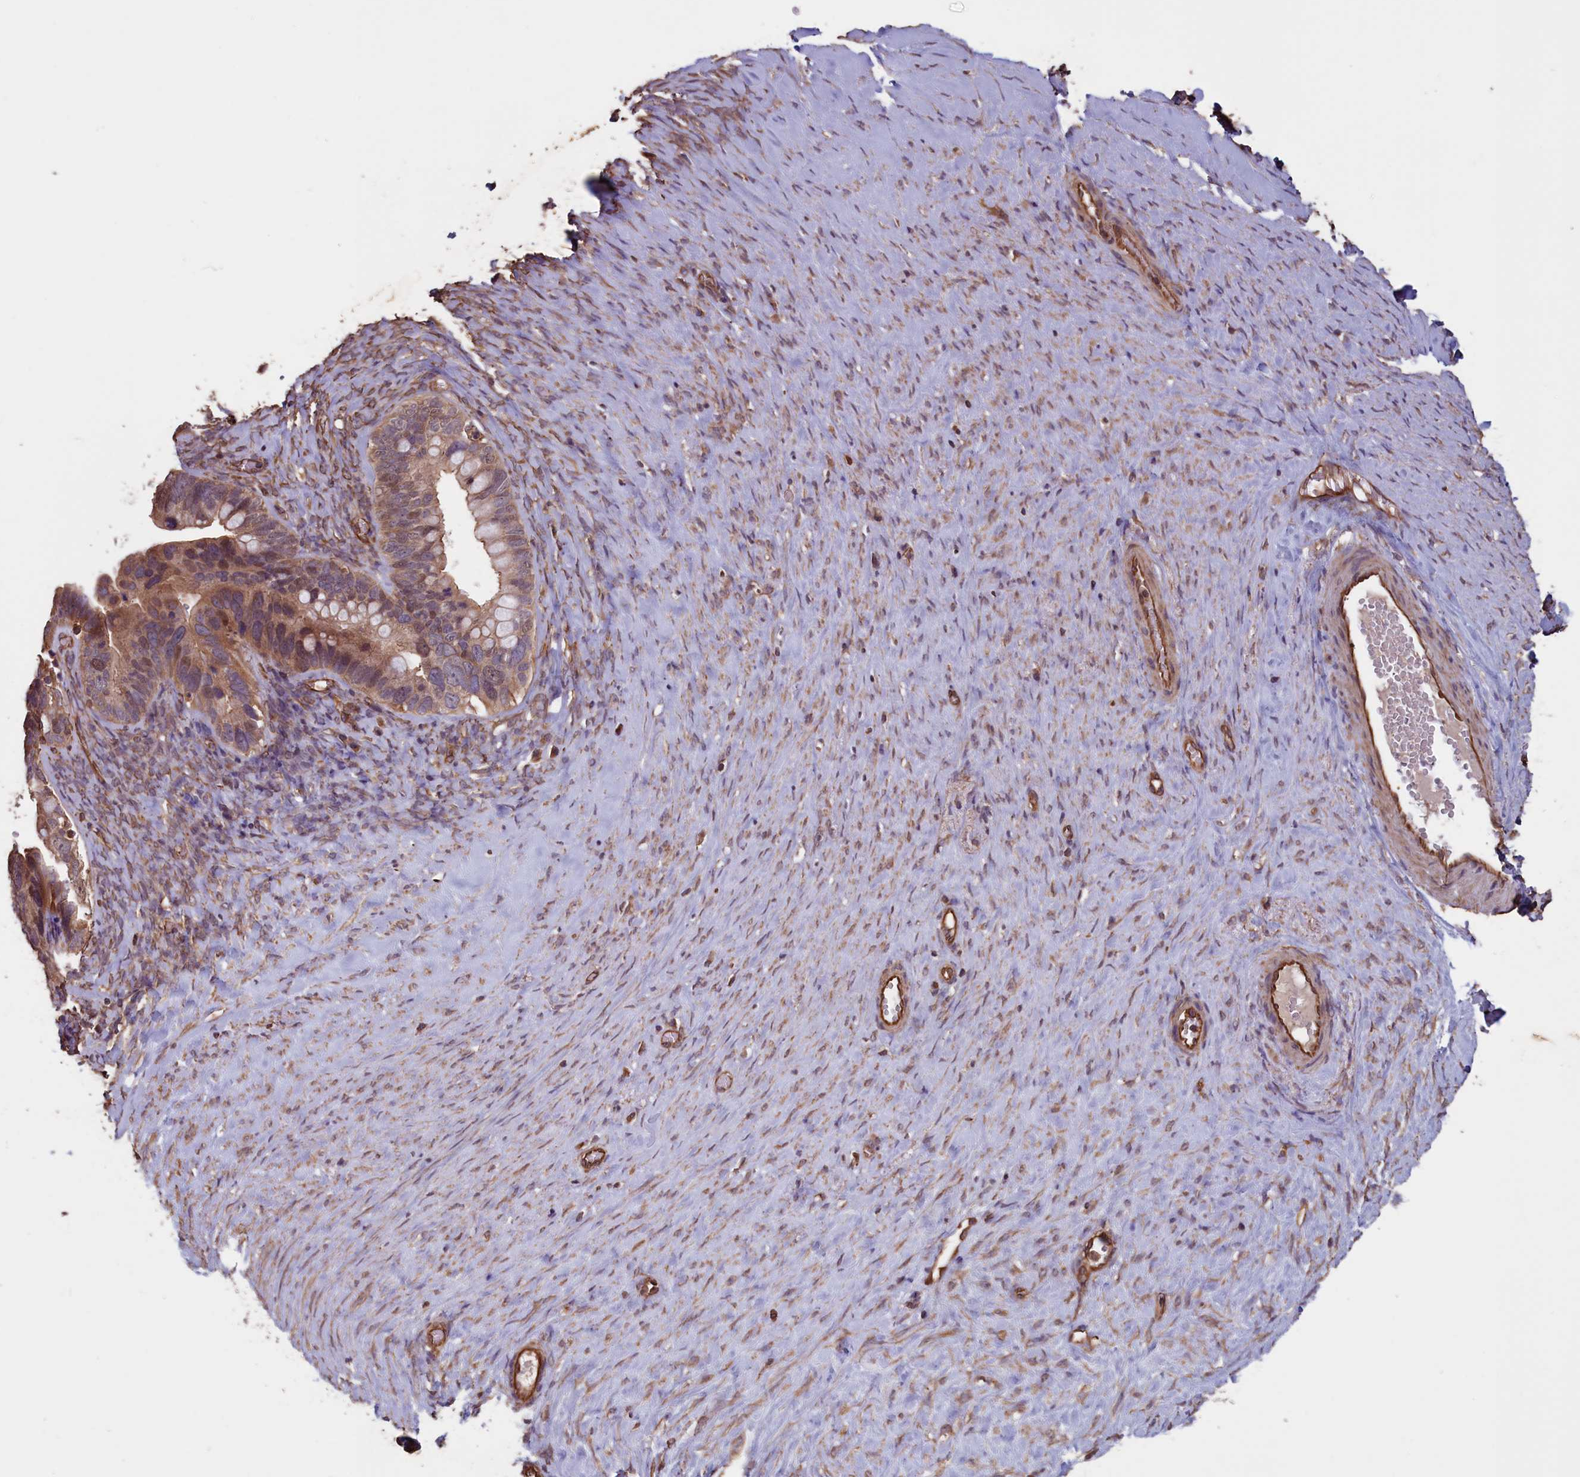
{"staining": {"intensity": "moderate", "quantity": "<25%", "location": "cytoplasmic/membranous,nuclear"}, "tissue": "ovarian cancer", "cell_type": "Tumor cells", "image_type": "cancer", "snomed": [{"axis": "morphology", "description": "Cystadenocarcinoma, serous, NOS"}, {"axis": "topography", "description": "Ovary"}], "caption": "A low amount of moderate cytoplasmic/membranous and nuclear positivity is appreciated in approximately <25% of tumor cells in serous cystadenocarcinoma (ovarian) tissue.", "gene": "DAPK3", "patient": {"sex": "female", "age": 56}}